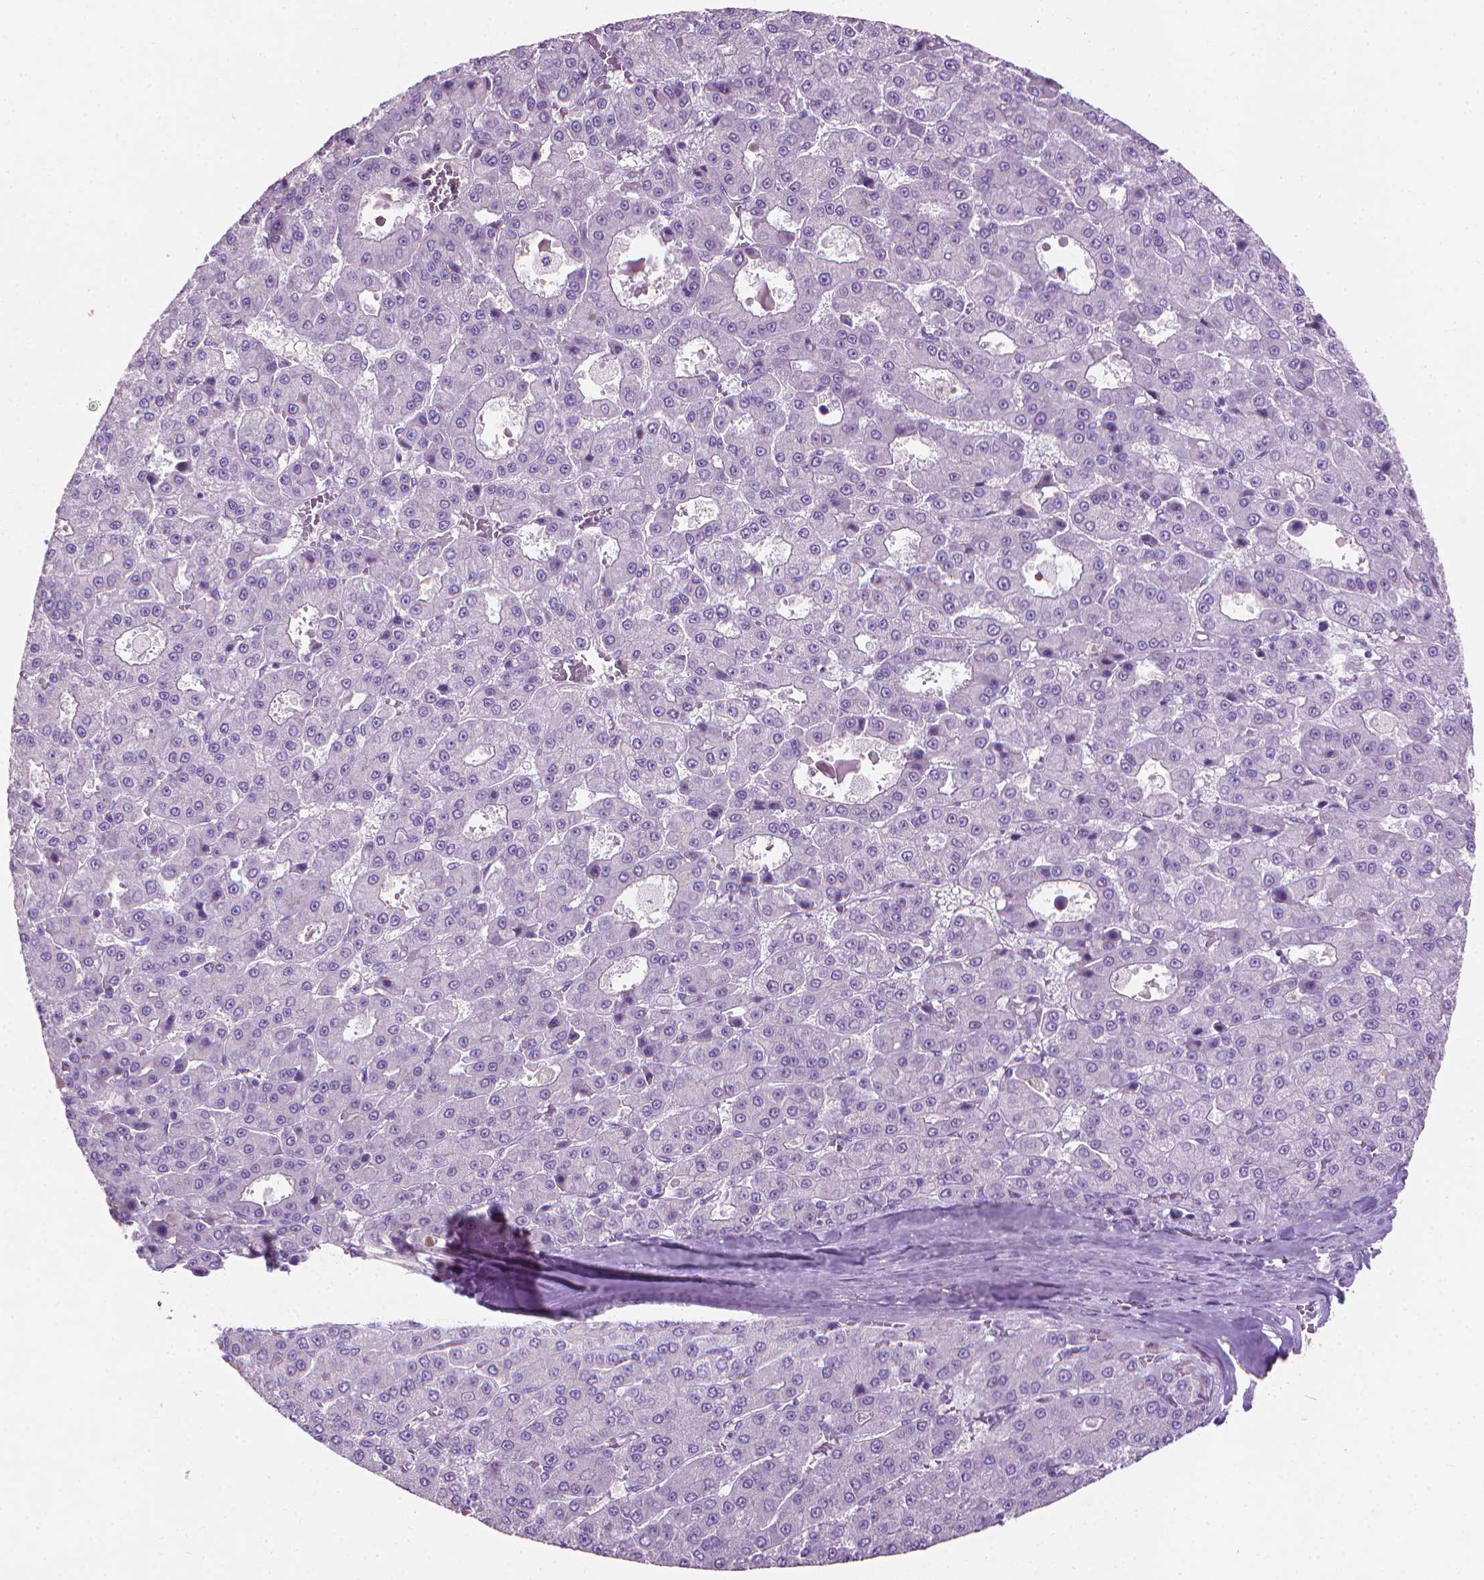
{"staining": {"intensity": "negative", "quantity": "none", "location": "none"}, "tissue": "liver cancer", "cell_type": "Tumor cells", "image_type": "cancer", "snomed": [{"axis": "morphology", "description": "Carcinoma, Hepatocellular, NOS"}, {"axis": "topography", "description": "Liver"}], "caption": "Liver cancer stained for a protein using immunohistochemistry (IHC) reveals no positivity tumor cells.", "gene": "KRT73", "patient": {"sex": "male", "age": 70}}